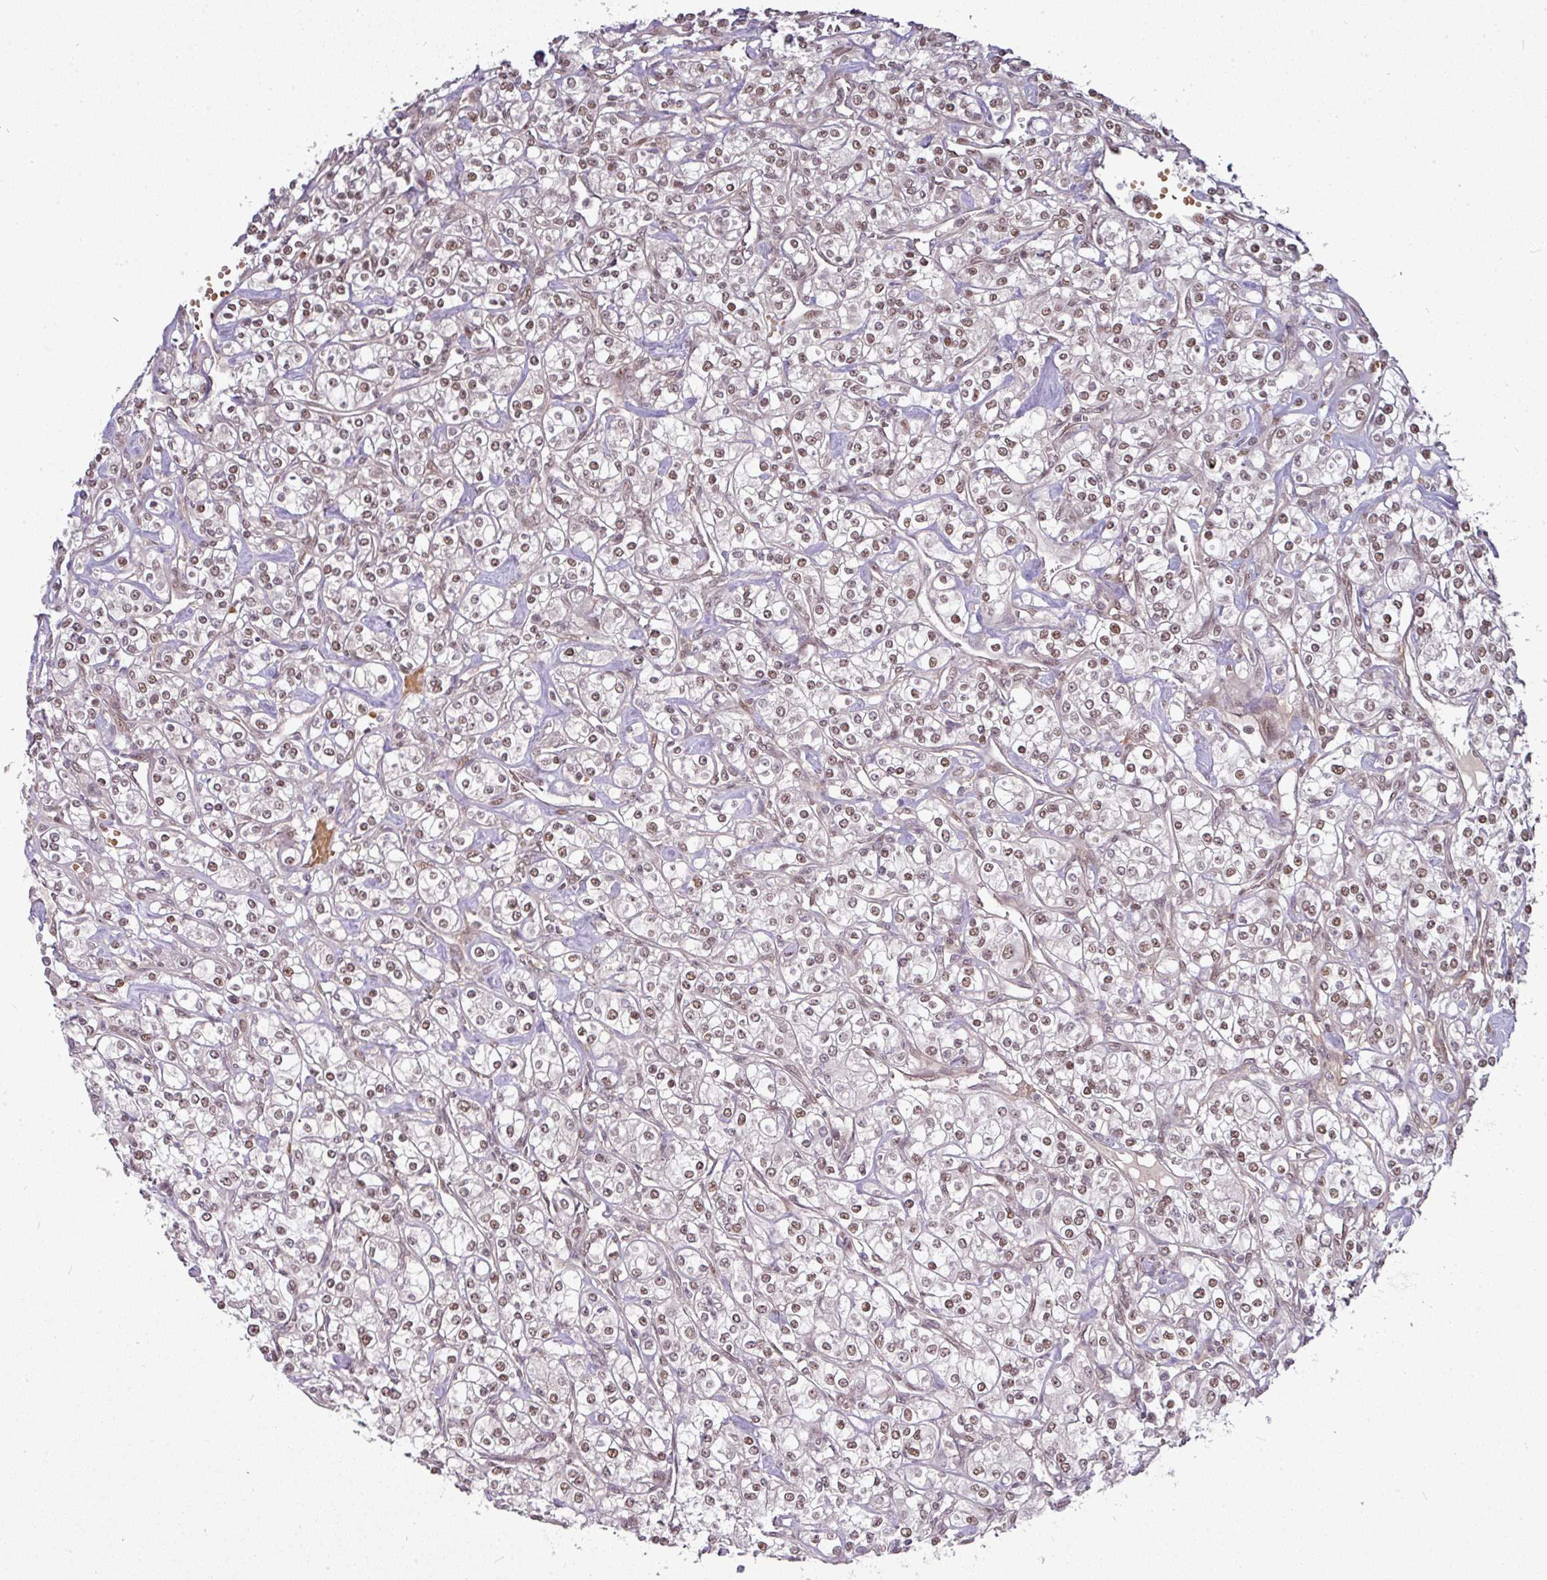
{"staining": {"intensity": "moderate", "quantity": ">75%", "location": "nuclear"}, "tissue": "renal cancer", "cell_type": "Tumor cells", "image_type": "cancer", "snomed": [{"axis": "morphology", "description": "Adenocarcinoma, NOS"}, {"axis": "topography", "description": "Kidney"}], "caption": "Tumor cells display moderate nuclear staining in about >75% of cells in renal cancer (adenocarcinoma).", "gene": "CIC", "patient": {"sex": "male", "age": 77}}